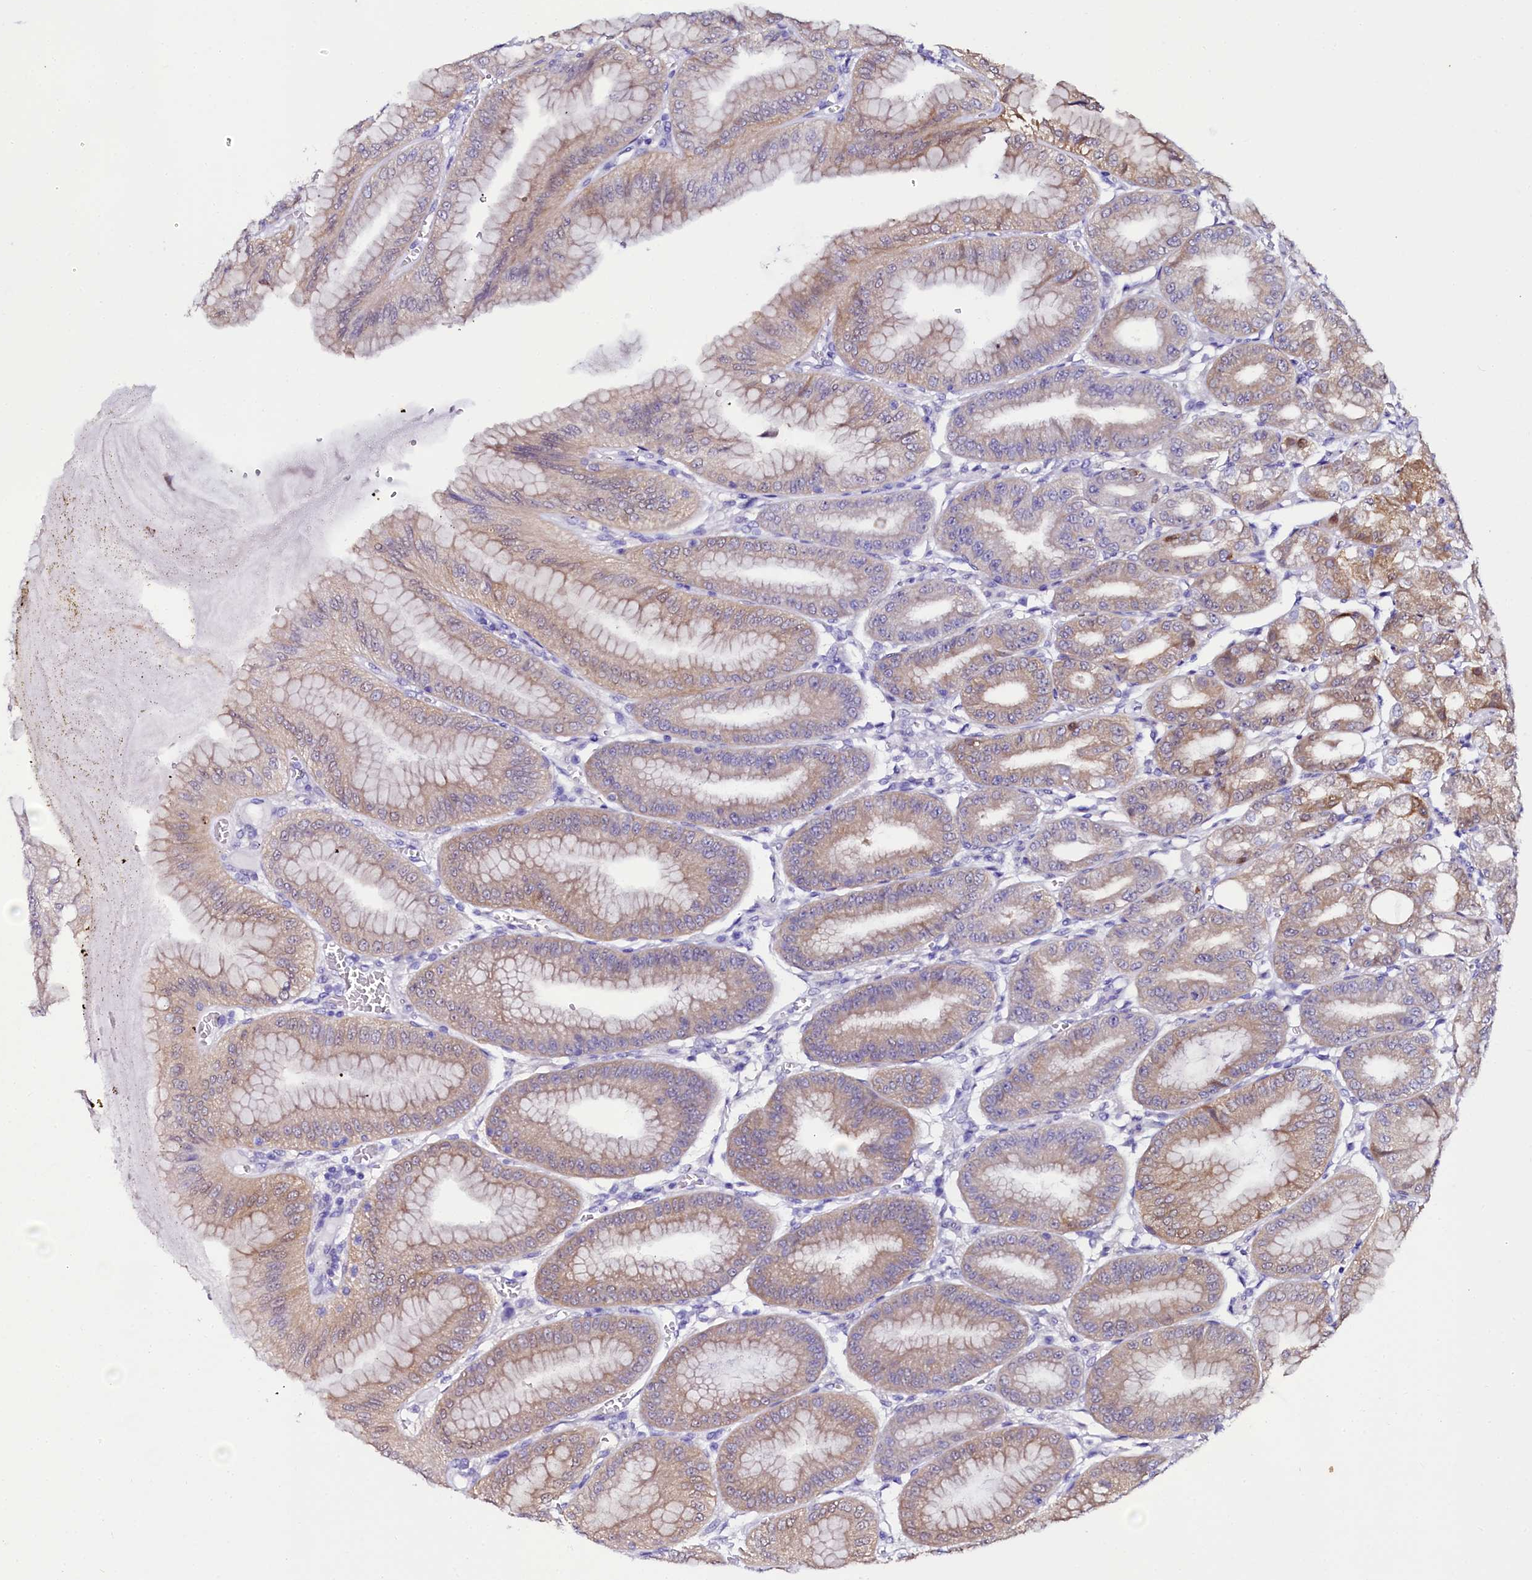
{"staining": {"intensity": "strong", "quantity": "25%-75%", "location": "cytoplasmic/membranous"}, "tissue": "stomach", "cell_type": "Glandular cells", "image_type": "normal", "snomed": [{"axis": "morphology", "description": "Normal tissue, NOS"}, {"axis": "topography", "description": "Stomach, lower"}], "caption": "IHC of benign stomach demonstrates high levels of strong cytoplasmic/membranous positivity in approximately 25%-75% of glandular cells.", "gene": "SORD", "patient": {"sex": "male", "age": 71}}